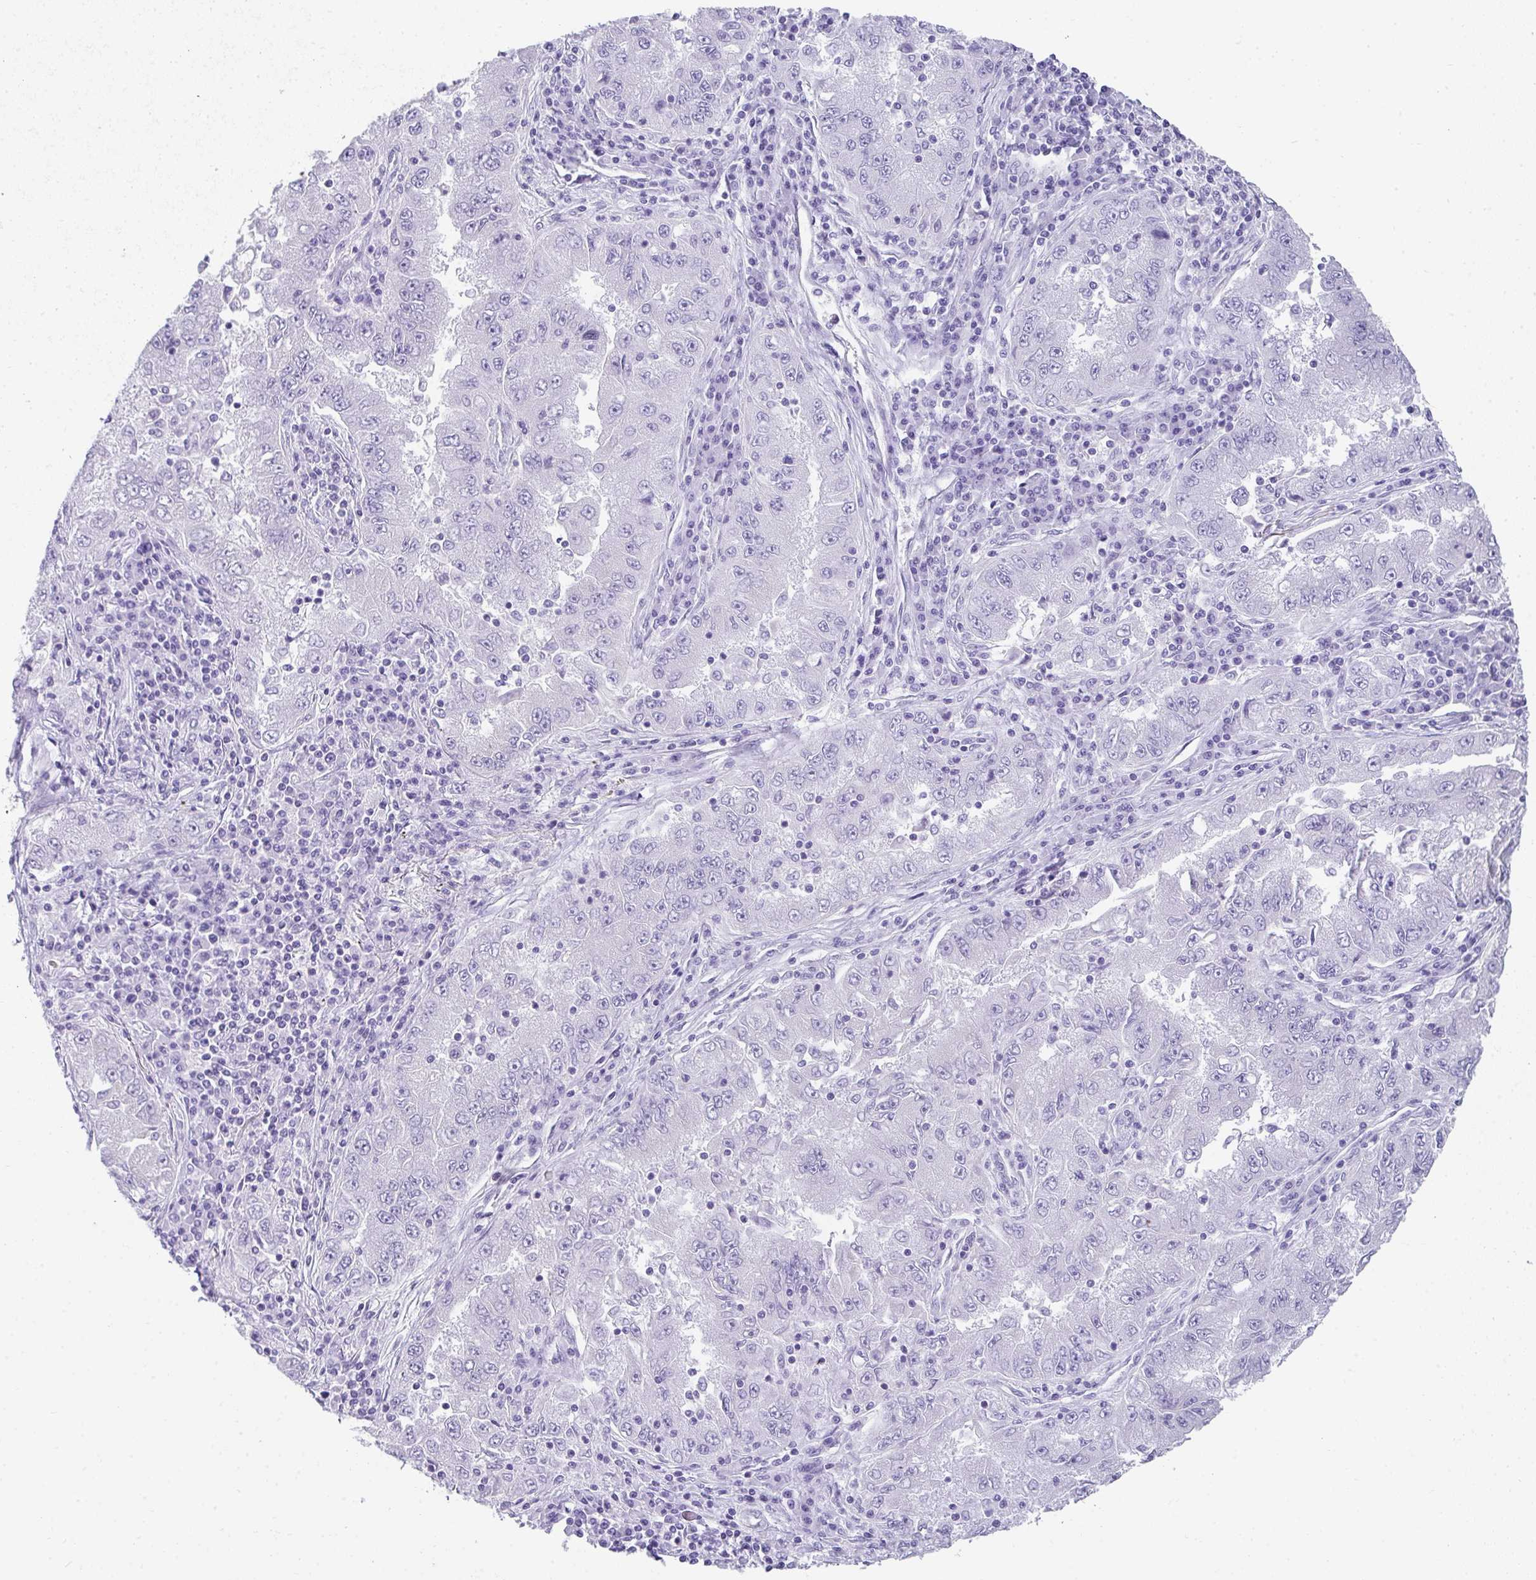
{"staining": {"intensity": "negative", "quantity": "none", "location": "none"}, "tissue": "lung cancer", "cell_type": "Tumor cells", "image_type": "cancer", "snomed": [{"axis": "morphology", "description": "Adenocarcinoma, NOS"}, {"axis": "morphology", "description": "Adenocarcinoma primary or metastatic"}, {"axis": "topography", "description": "Lung"}], "caption": "A histopathology image of human adenocarcinoma (lung) is negative for staining in tumor cells.", "gene": "RLF", "patient": {"sex": "male", "age": 74}}